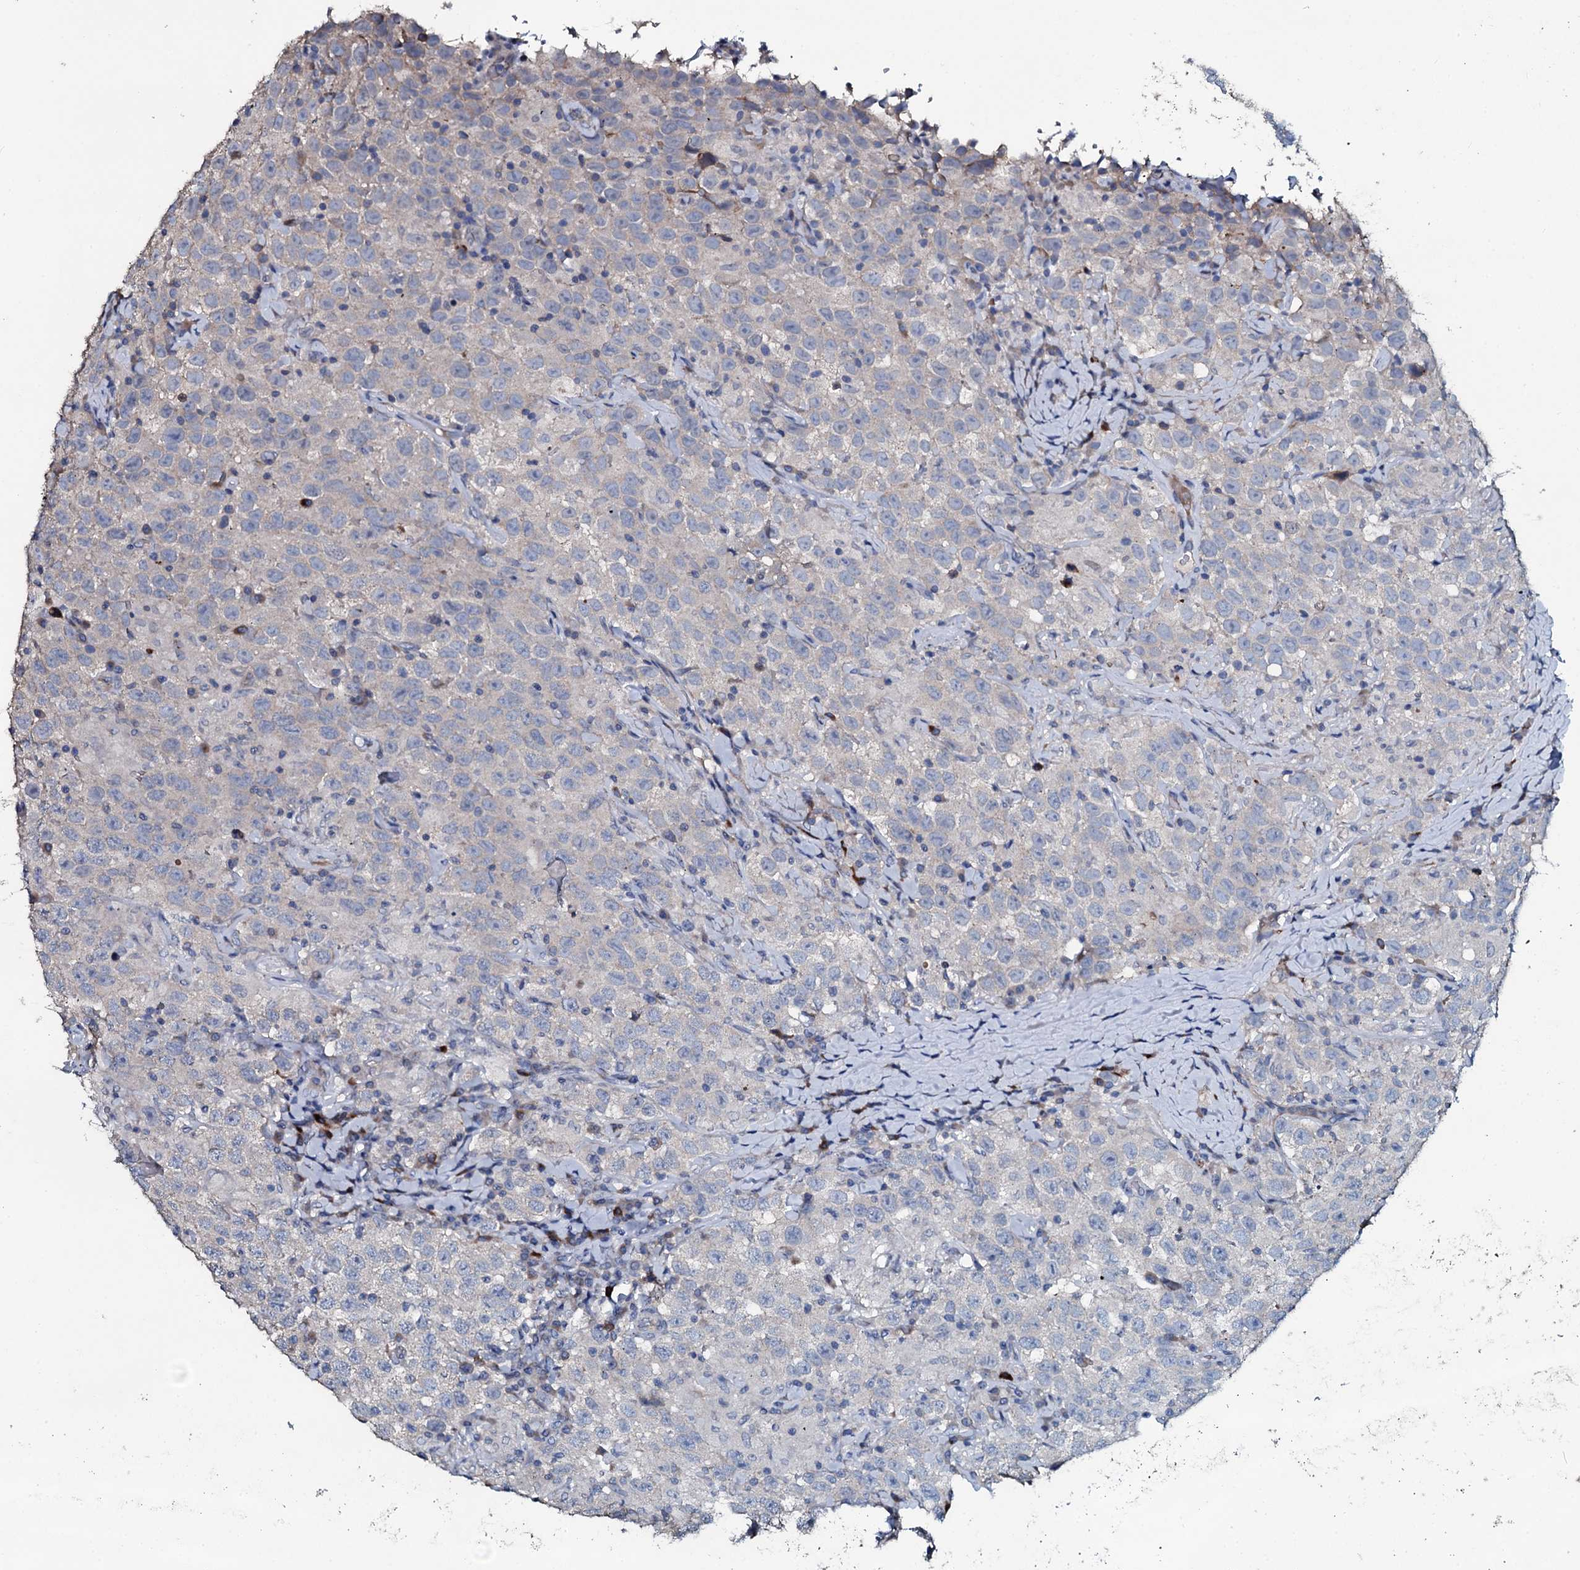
{"staining": {"intensity": "negative", "quantity": "none", "location": "none"}, "tissue": "testis cancer", "cell_type": "Tumor cells", "image_type": "cancer", "snomed": [{"axis": "morphology", "description": "Seminoma, NOS"}, {"axis": "topography", "description": "Testis"}], "caption": "An image of human testis cancer is negative for staining in tumor cells.", "gene": "IL12B", "patient": {"sex": "male", "age": 41}}